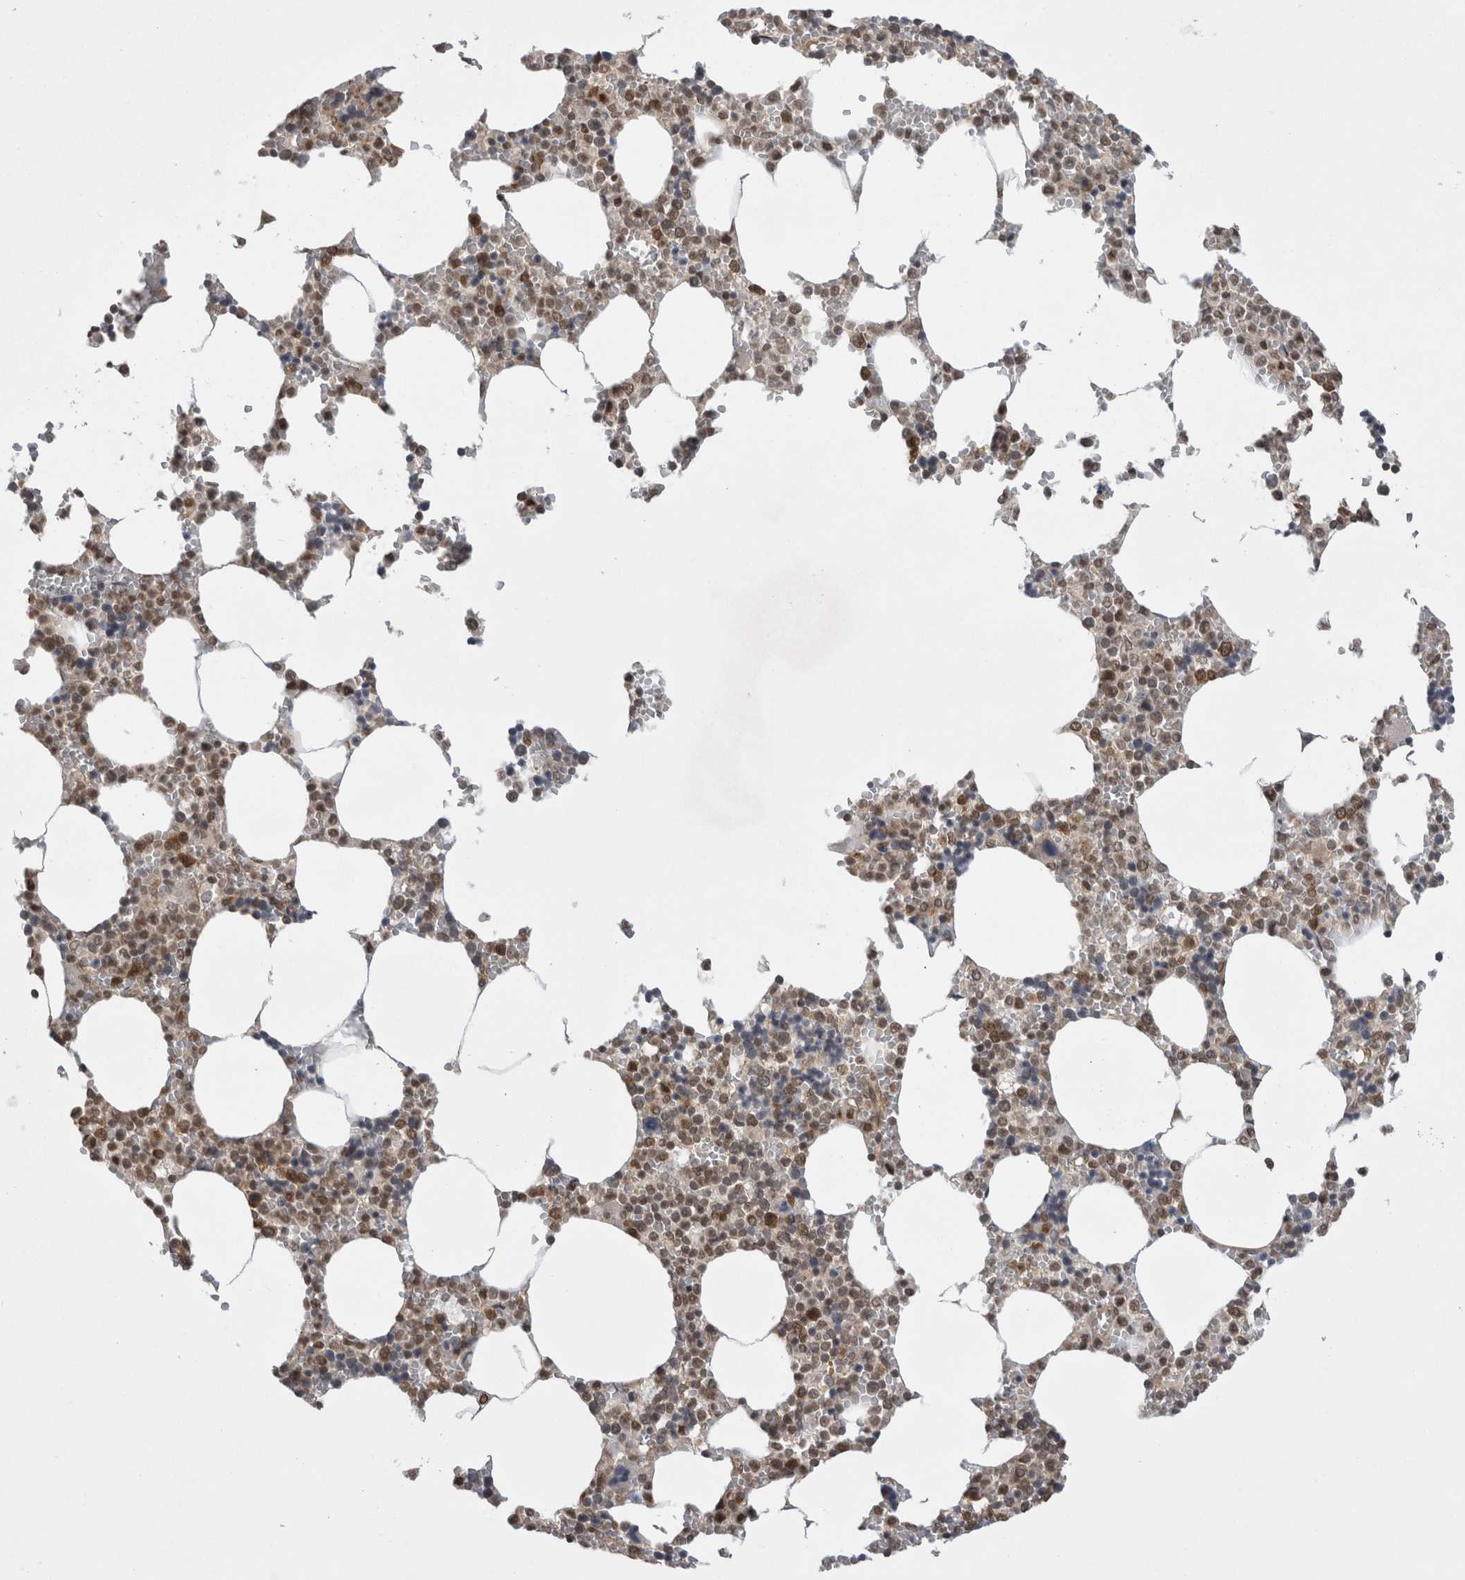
{"staining": {"intensity": "weak", "quantity": ">75%", "location": "nuclear"}, "tissue": "bone marrow", "cell_type": "Hematopoietic cells", "image_type": "normal", "snomed": [{"axis": "morphology", "description": "Normal tissue, NOS"}, {"axis": "topography", "description": "Bone marrow"}], "caption": "Human bone marrow stained with a brown dye reveals weak nuclear positive expression in approximately >75% of hematopoietic cells.", "gene": "ZNF341", "patient": {"sex": "male", "age": 70}}